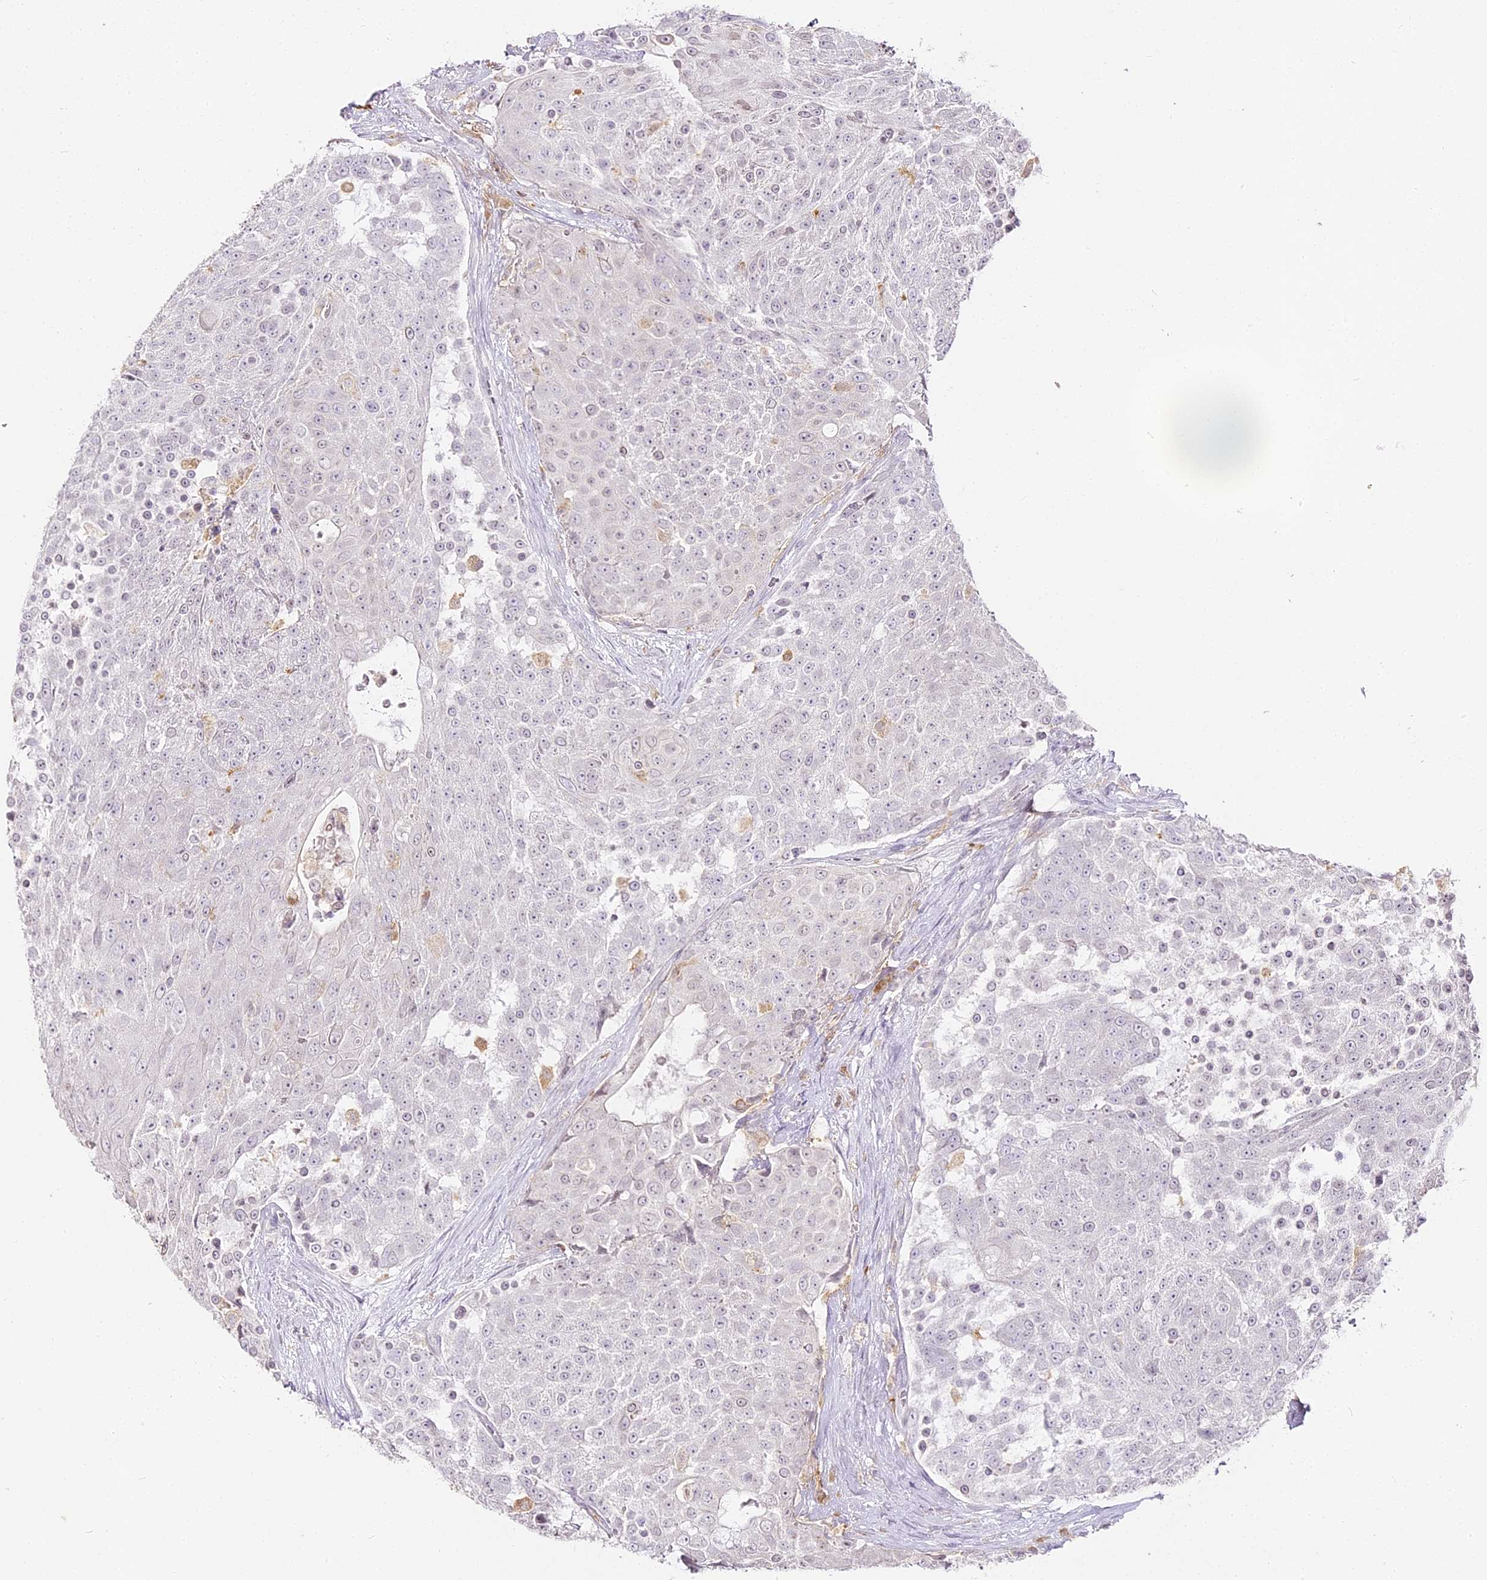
{"staining": {"intensity": "negative", "quantity": "none", "location": "none"}, "tissue": "urothelial cancer", "cell_type": "Tumor cells", "image_type": "cancer", "snomed": [{"axis": "morphology", "description": "Urothelial carcinoma, High grade"}, {"axis": "topography", "description": "Urinary bladder"}], "caption": "Immunohistochemistry (IHC) histopathology image of human urothelial cancer stained for a protein (brown), which demonstrates no positivity in tumor cells. (IHC, brightfield microscopy, high magnification).", "gene": "DOCK2", "patient": {"sex": "female", "age": 63}}